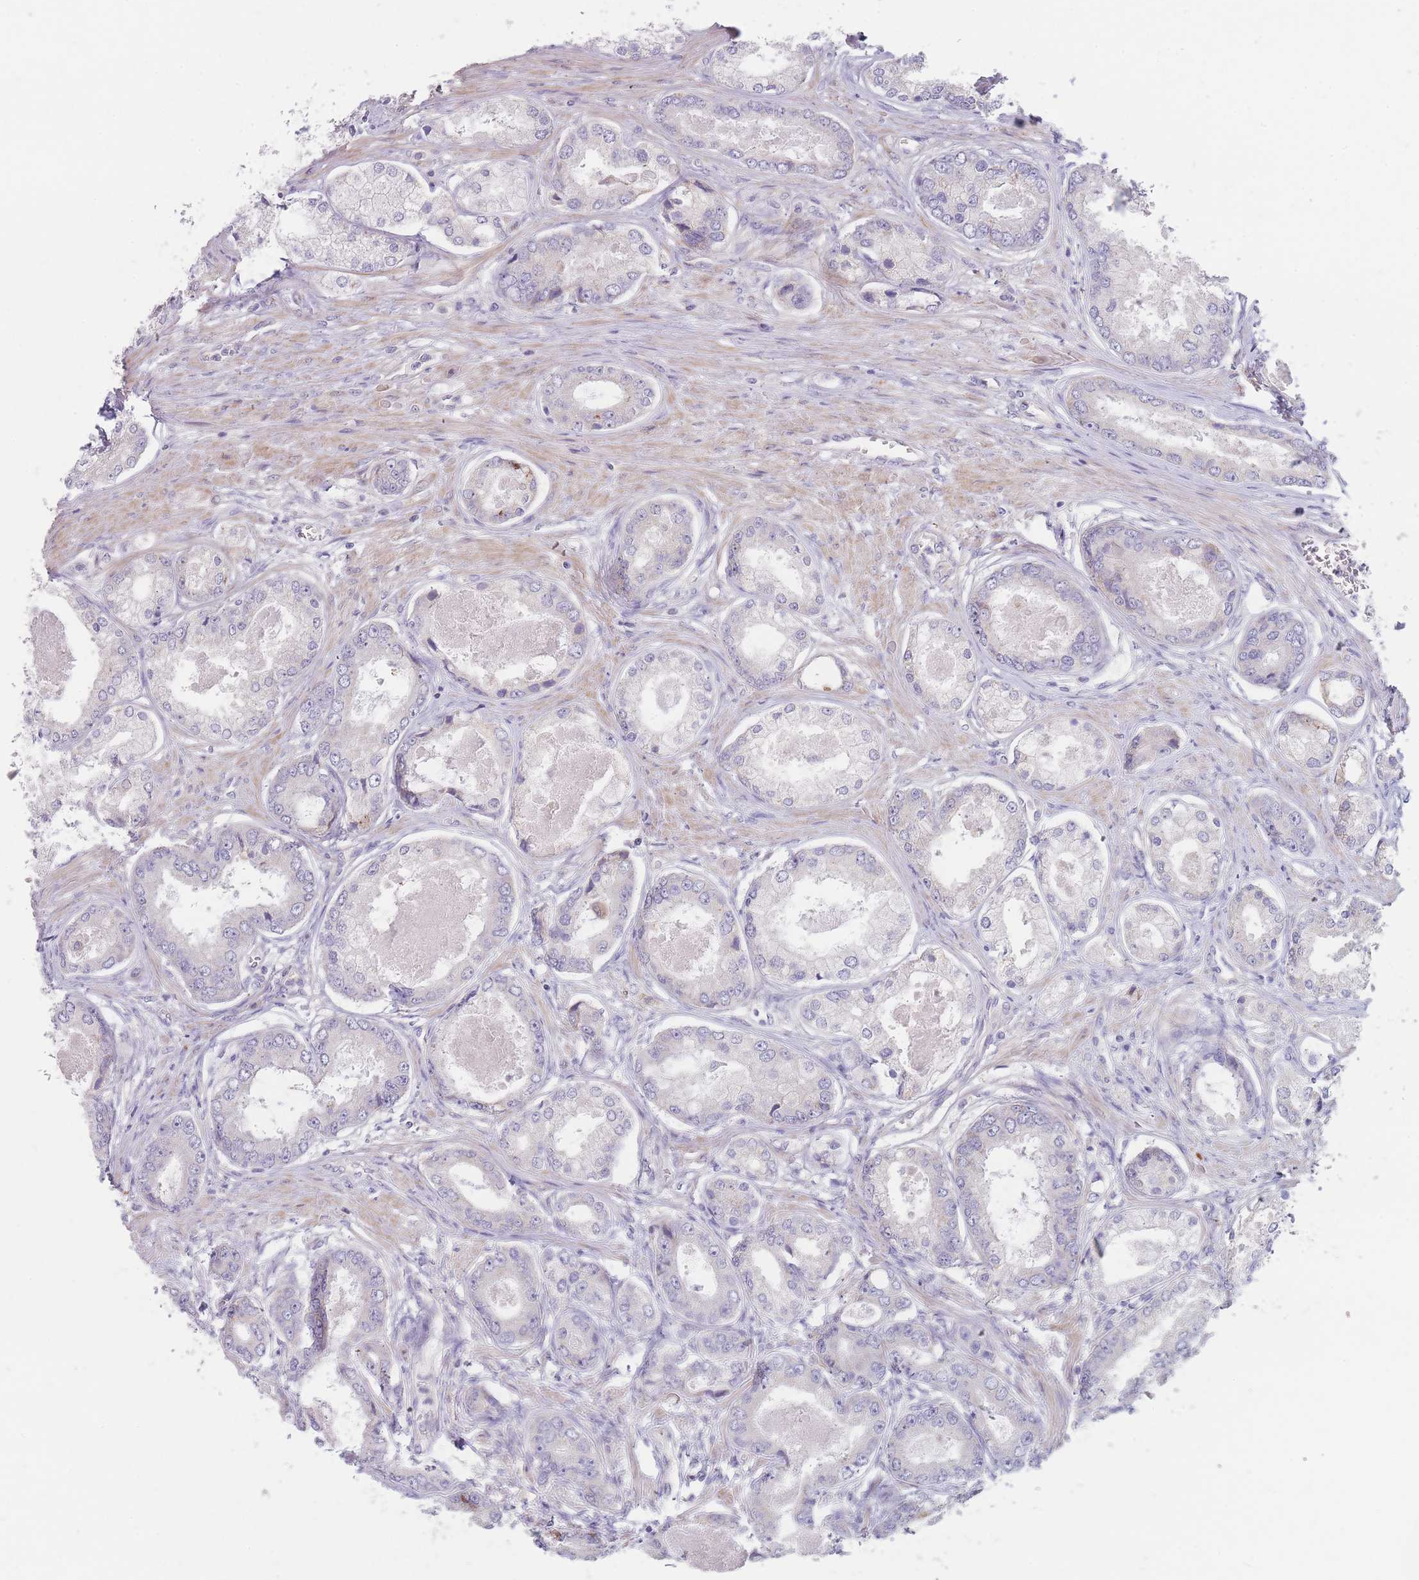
{"staining": {"intensity": "negative", "quantity": "none", "location": "none"}, "tissue": "prostate cancer", "cell_type": "Tumor cells", "image_type": "cancer", "snomed": [{"axis": "morphology", "description": "Adenocarcinoma, Low grade"}, {"axis": "topography", "description": "Prostate"}], "caption": "An image of prostate cancer stained for a protein demonstrates no brown staining in tumor cells. (DAB (3,3'-diaminobenzidine) IHC with hematoxylin counter stain).", "gene": "SMPD4", "patient": {"sex": "male", "age": 68}}